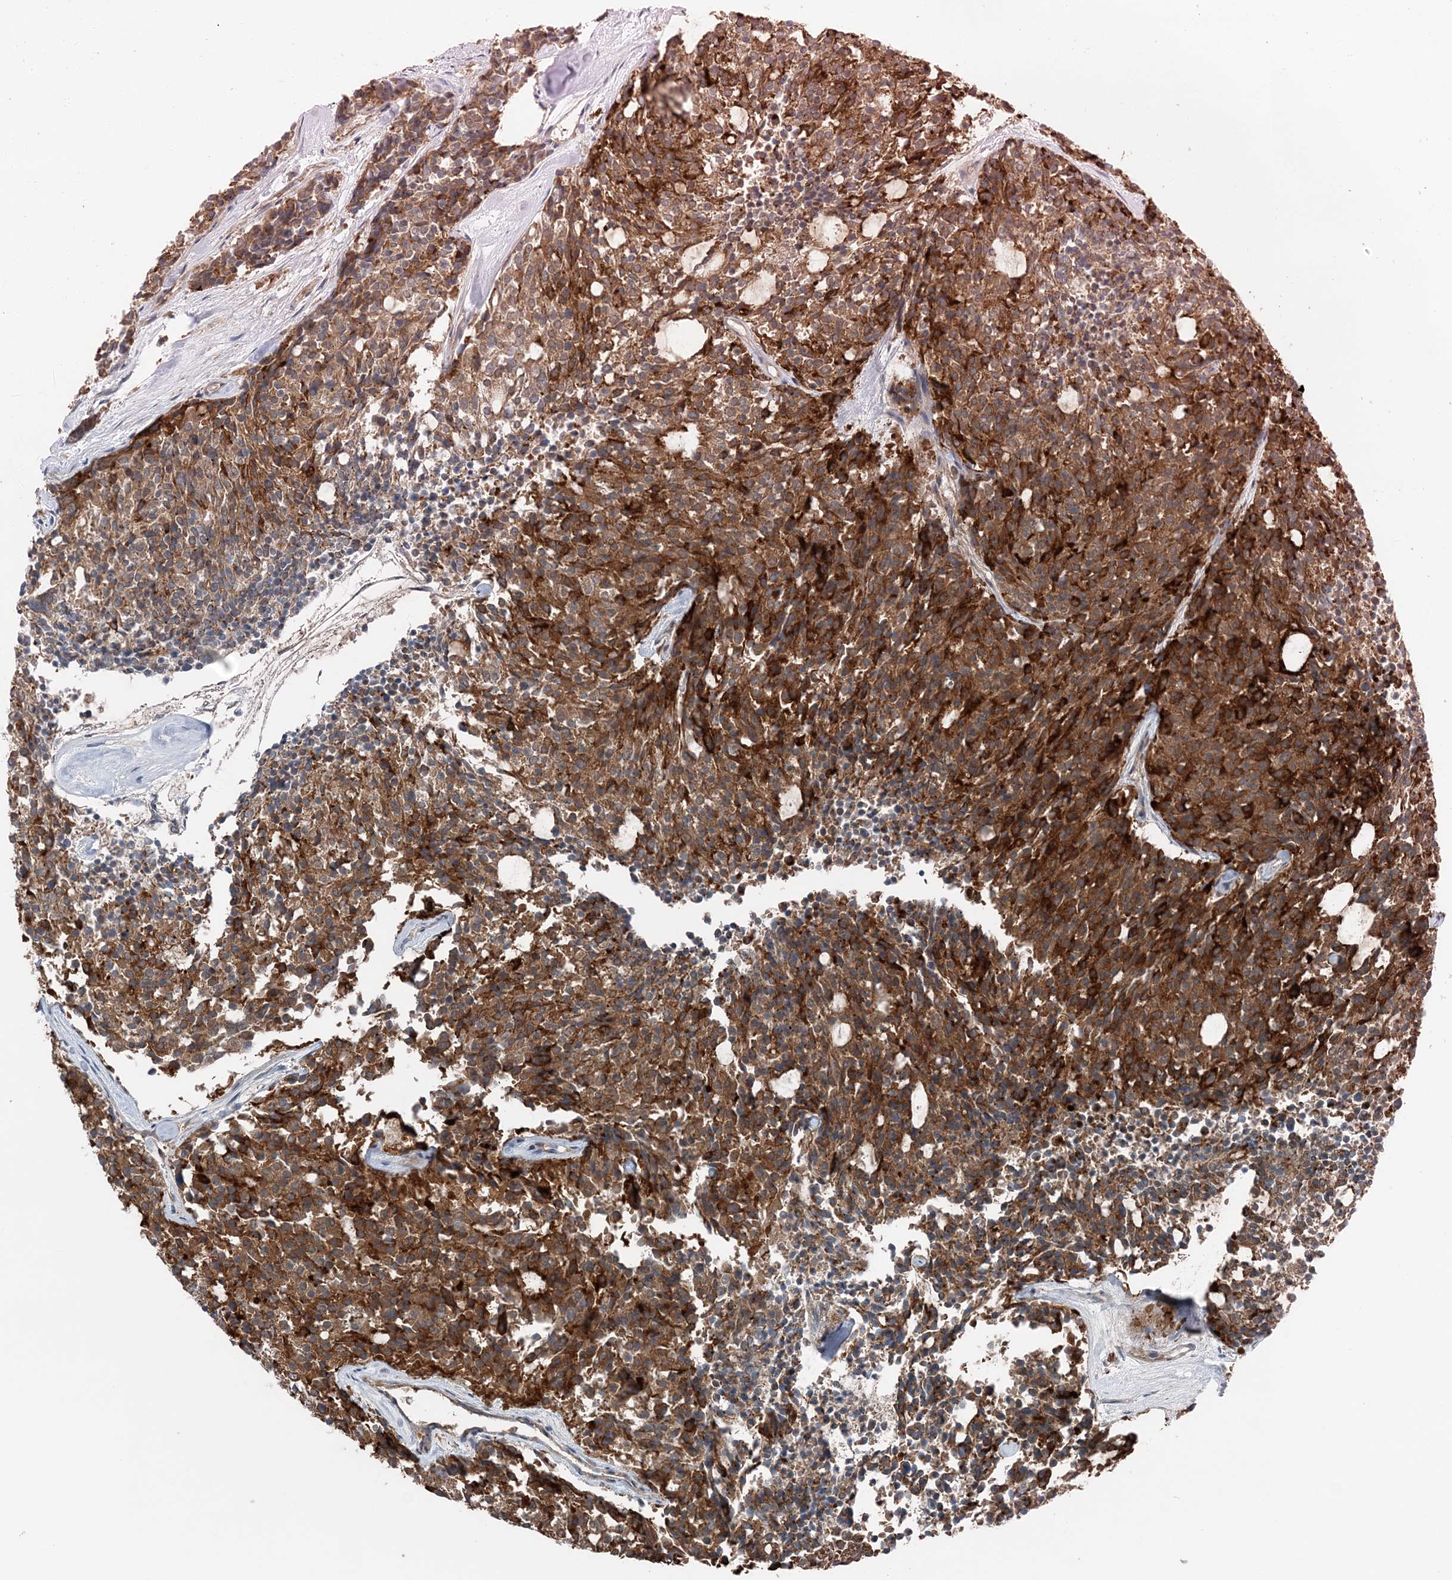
{"staining": {"intensity": "moderate", "quantity": ">75%", "location": "cytoplasmic/membranous"}, "tissue": "carcinoid", "cell_type": "Tumor cells", "image_type": "cancer", "snomed": [{"axis": "morphology", "description": "Carcinoid, malignant, NOS"}, {"axis": "topography", "description": "Pancreas"}], "caption": "Immunohistochemical staining of malignant carcinoid shows medium levels of moderate cytoplasmic/membranous protein expression in approximately >75% of tumor cells. The staining was performed using DAB (3,3'-diaminobenzidine) to visualize the protein expression in brown, while the nuclei were stained in blue with hematoxylin (Magnification: 20x).", "gene": "ASNSD1", "patient": {"sex": "female", "age": 54}}